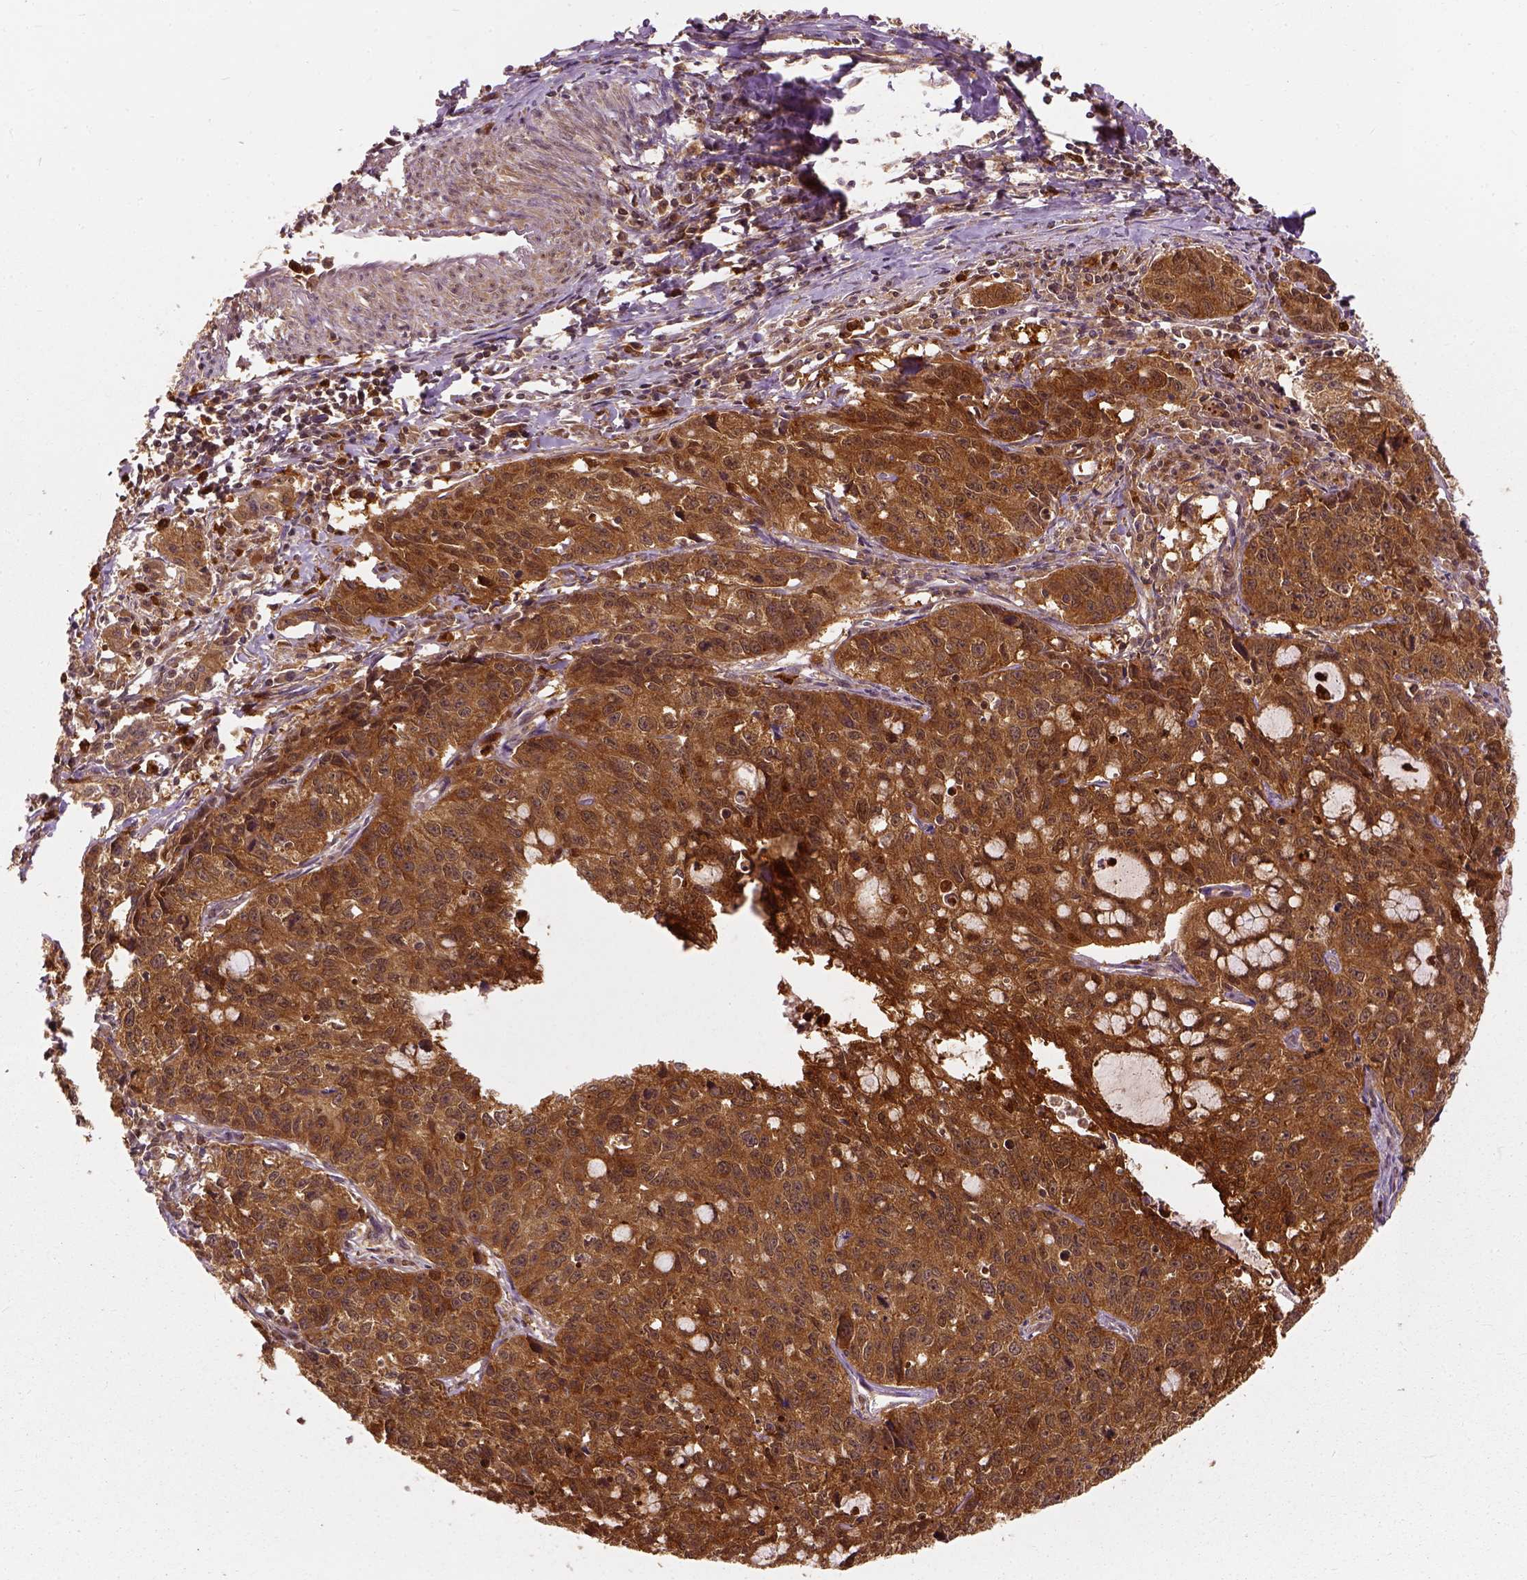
{"staining": {"intensity": "strong", "quantity": ">75%", "location": "cytoplasmic/membranous"}, "tissue": "cervical cancer", "cell_type": "Tumor cells", "image_type": "cancer", "snomed": [{"axis": "morphology", "description": "Squamous cell carcinoma, NOS"}, {"axis": "topography", "description": "Cervix"}], "caption": "A histopathology image of human cervical cancer (squamous cell carcinoma) stained for a protein exhibits strong cytoplasmic/membranous brown staining in tumor cells. The staining was performed using DAB to visualize the protein expression in brown, while the nuclei were stained in blue with hematoxylin (Magnification: 20x).", "gene": "GPI", "patient": {"sex": "female", "age": 28}}